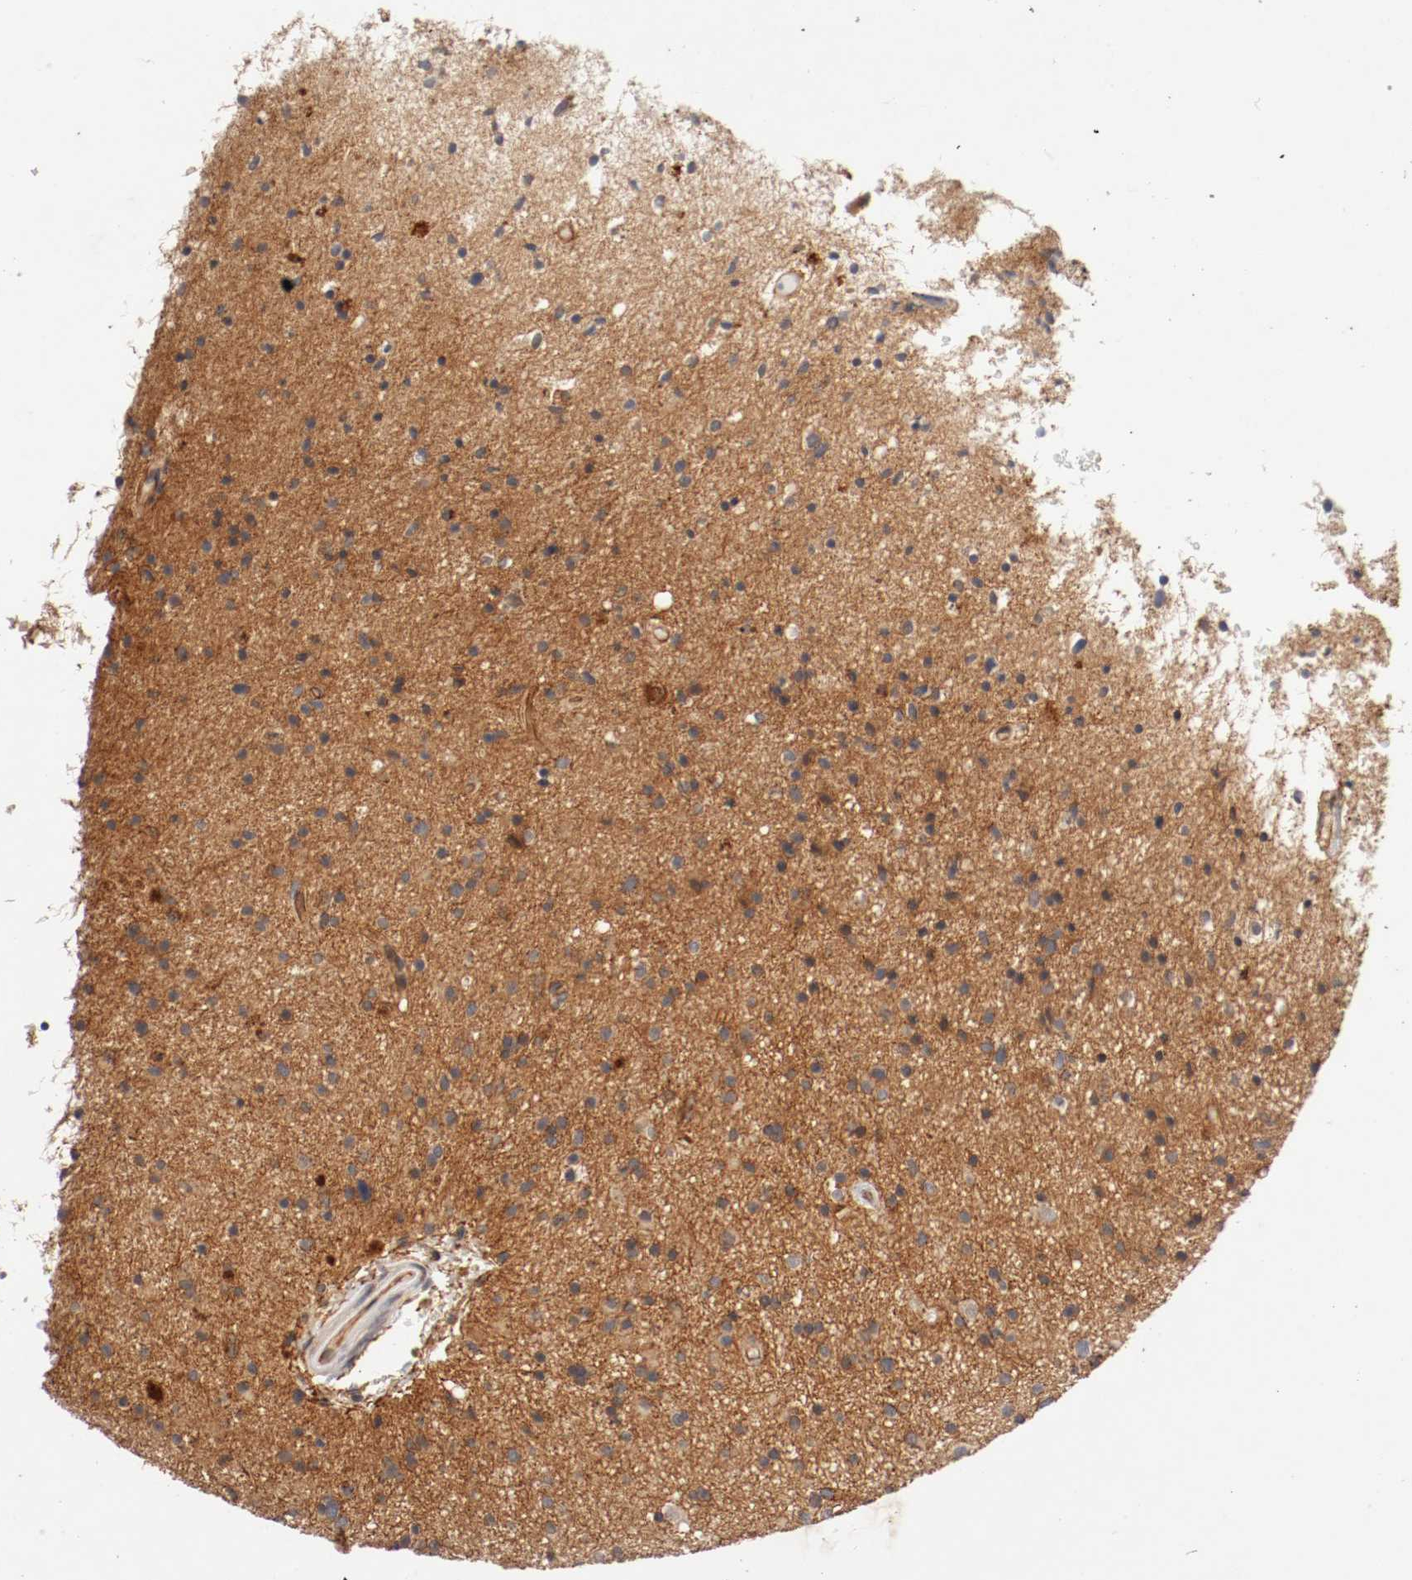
{"staining": {"intensity": "negative", "quantity": "none", "location": "none"}, "tissue": "glioma", "cell_type": "Tumor cells", "image_type": "cancer", "snomed": [{"axis": "morphology", "description": "Glioma, malignant, High grade"}, {"axis": "topography", "description": "Brain"}], "caption": "This is an immunohistochemistry (IHC) image of malignant glioma (high-grade). There is no positivity in tumor cells.", "gene": "TYK2", "patient": {"sex": "male", "age": 33}}